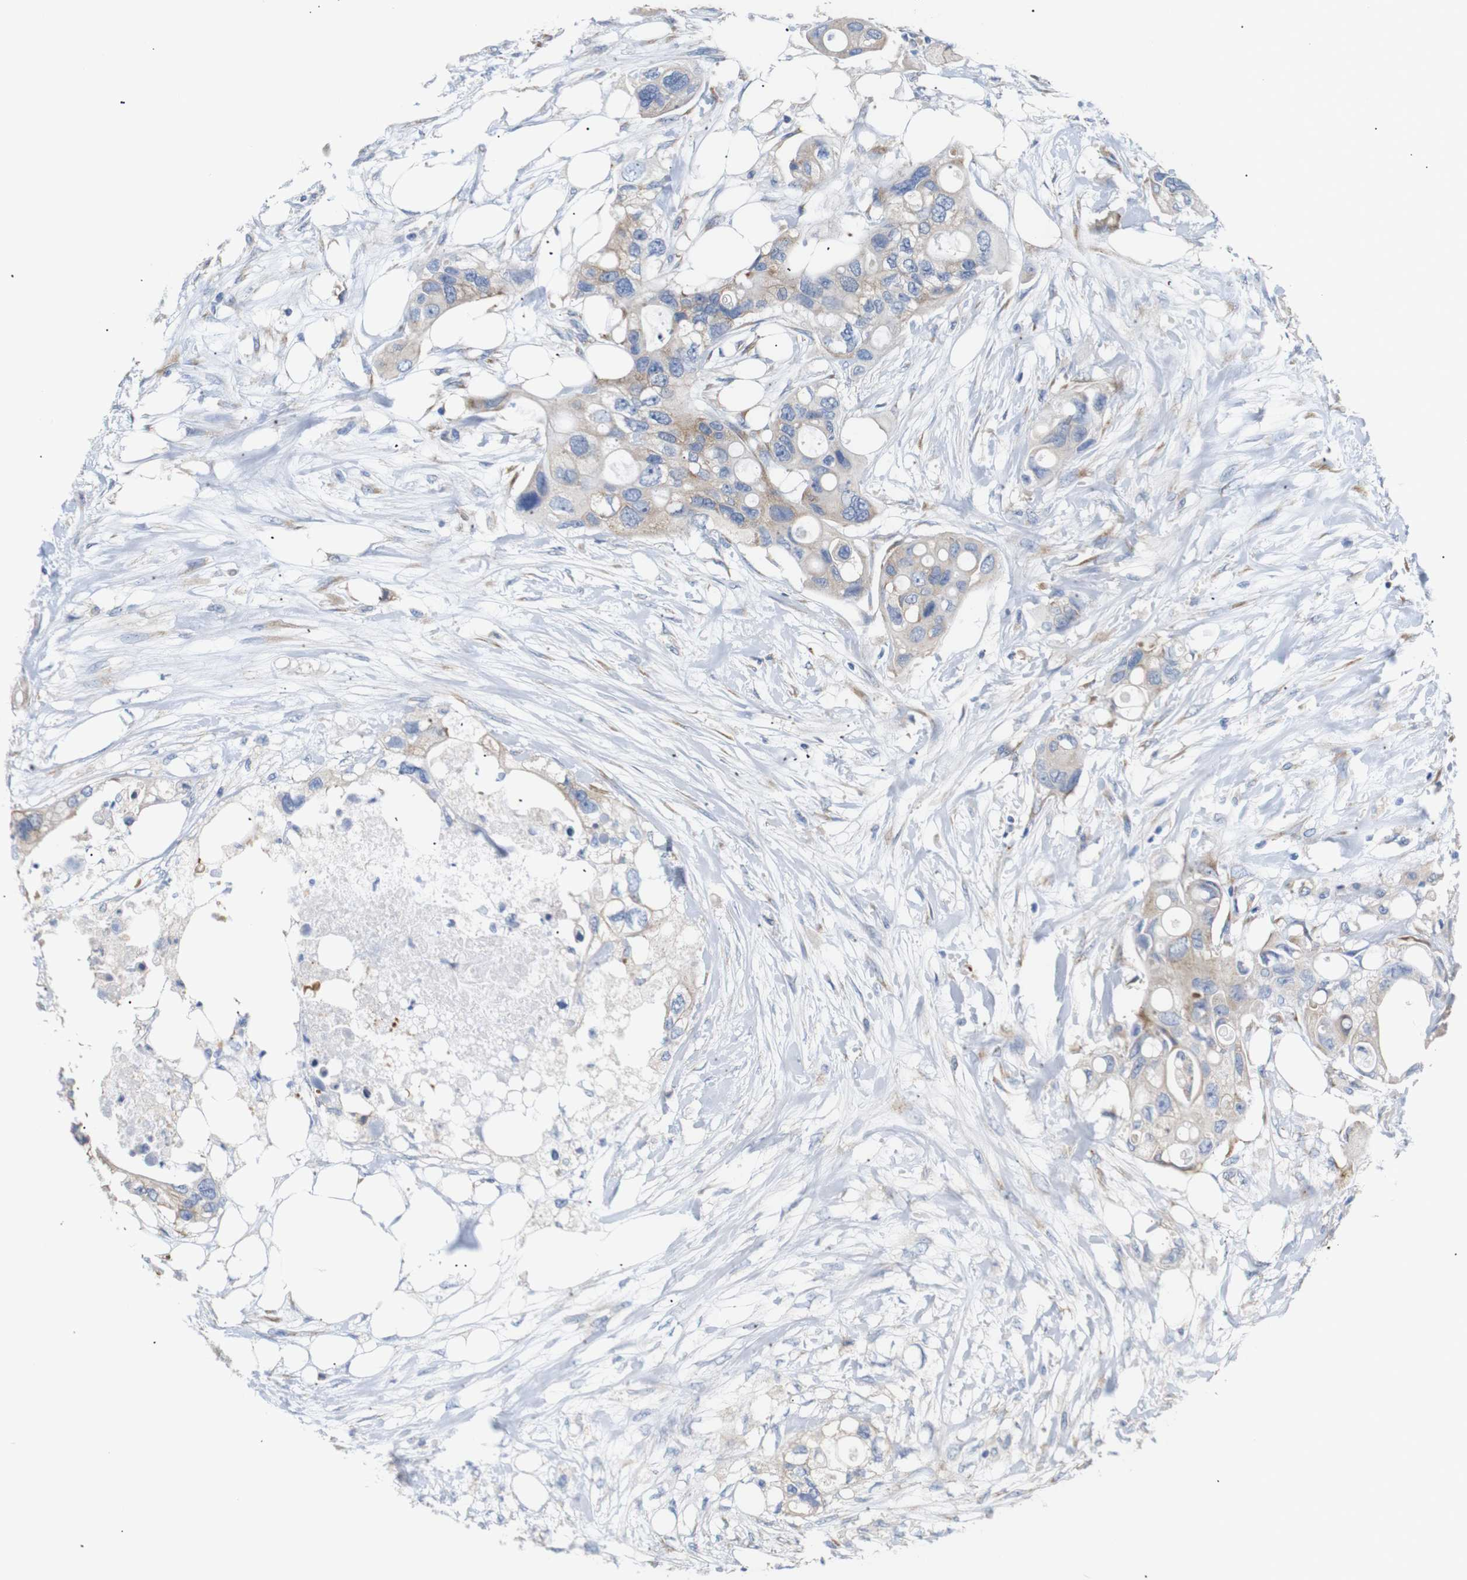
{"staining": {"intensity": "weak", "quantity": ">75%", "location": "cytoplasmic/membranous"}, "tissue": "colorectal cancer", "cell_type": "Tumor cells", "image_type": "cancer", "snomed": [{"axis": "morphology", "description": "Adenocarcinoma, NOS"}, {"axis": "topography", "description": "Colon"}], "caption": "Colorectal adenocarcinoma was stained to show a protein in brown. There is low levels of weak cytoplasmic/membranous positivity in approximately >75% of tumor cells. (DAB (3,3'-diaminobenzidine) IHC with brightfield microscopy, high magnification).", "gene": "TRIM5", "patient": {"sex": "female", "age": 57}}